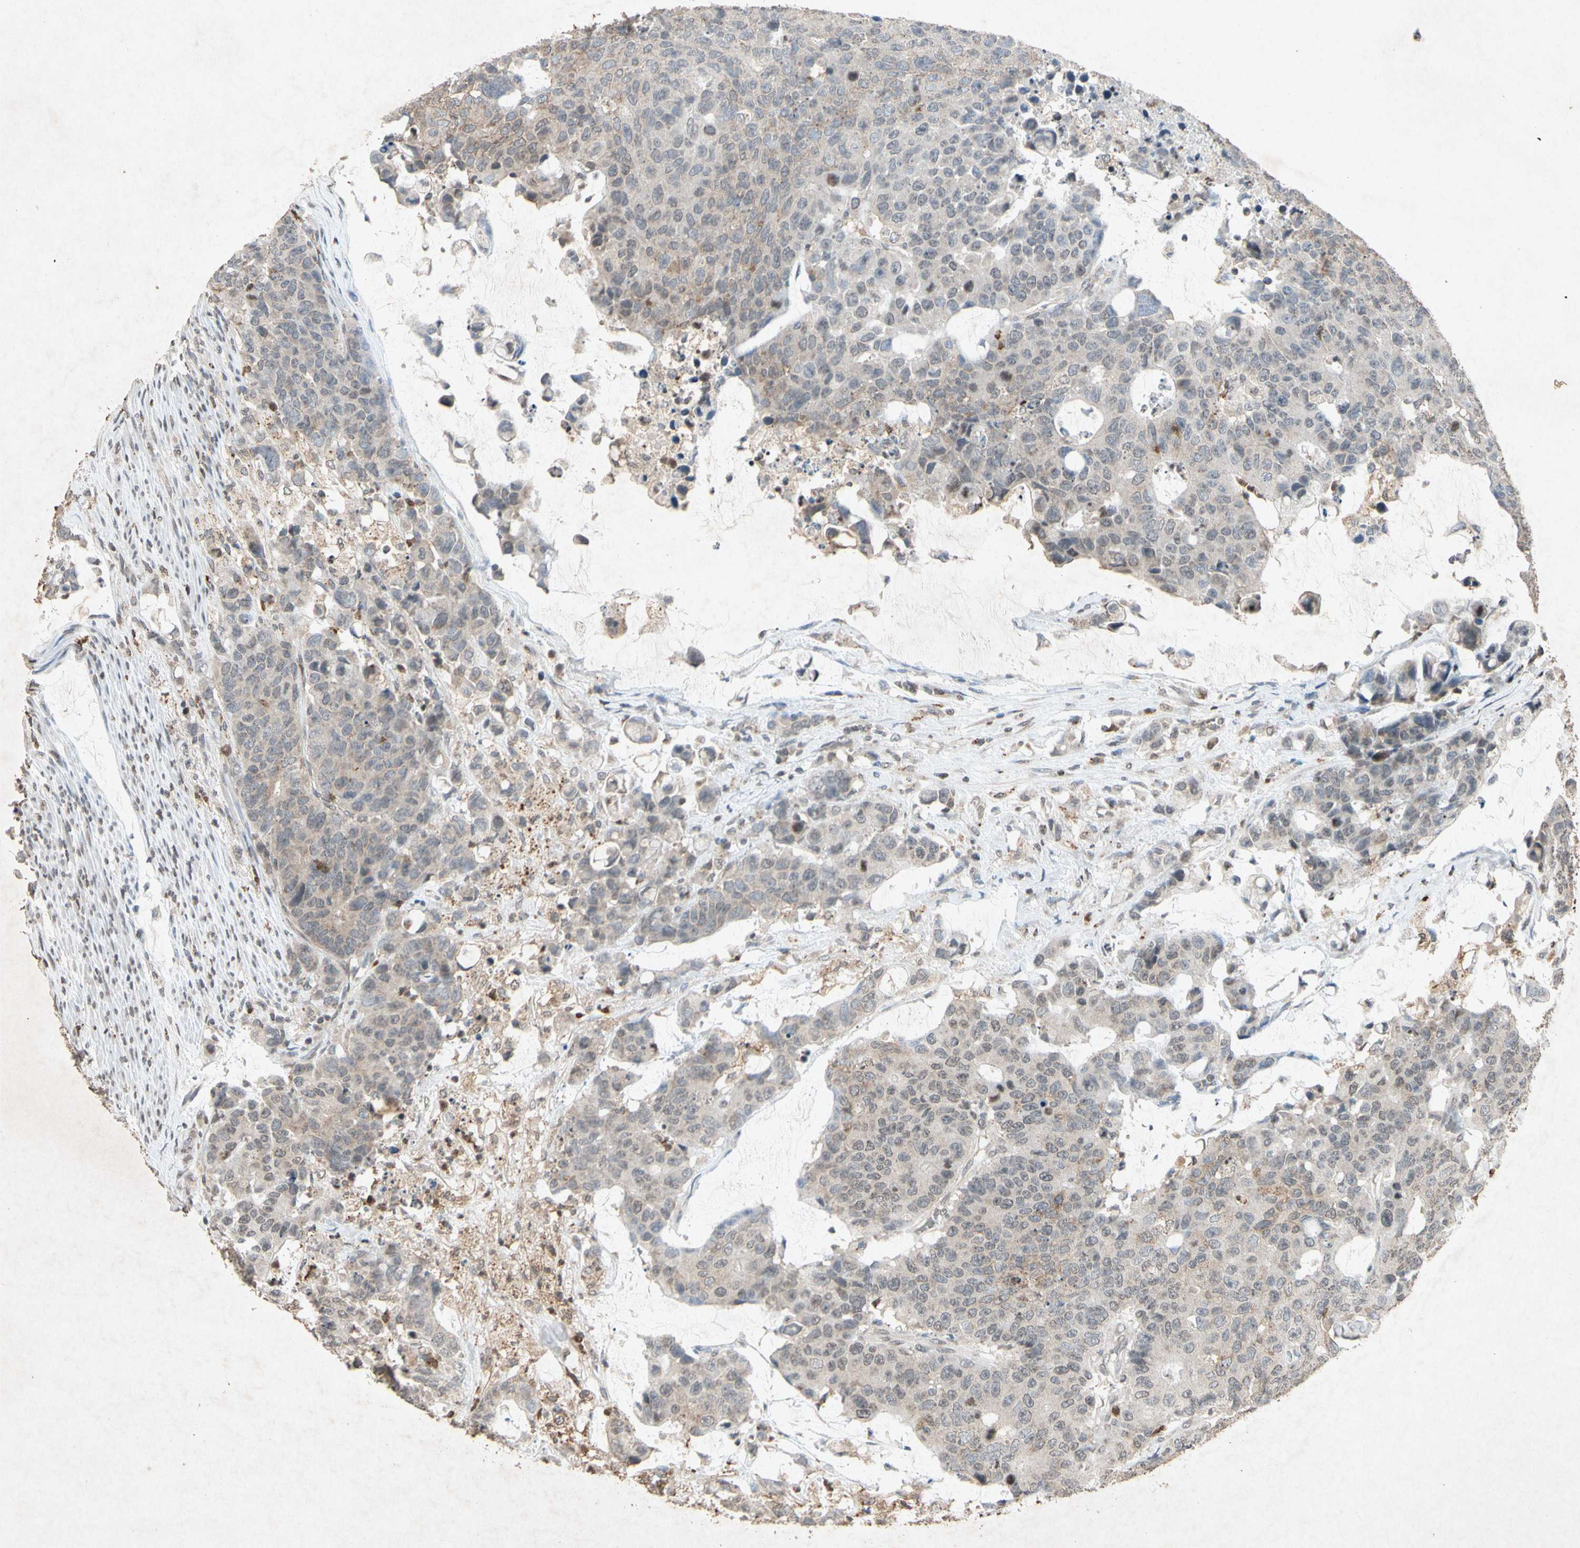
{"staining": {"intensity": "weak", "quantity": "25%-75%", "location": "cytoplasmic/membranous"}, "tissue": "colorectal cancer", "cell_type": "Tumor cells", "image_type": "cancer", "snomed": [{"axis": "morphology", "description": "Adenocarcinoma, NOS"}, {"axis": "topography", "description": "Colon"}], "caption": "About 25%-75% of tumor cells in human colorectal adenocarcinoma show weak cytoplasmic/membranous protein staining as visualized by brown immunohistochemical staining.", "gene": "MSRB1", "patient": {"sex": "female", "age": 86}}